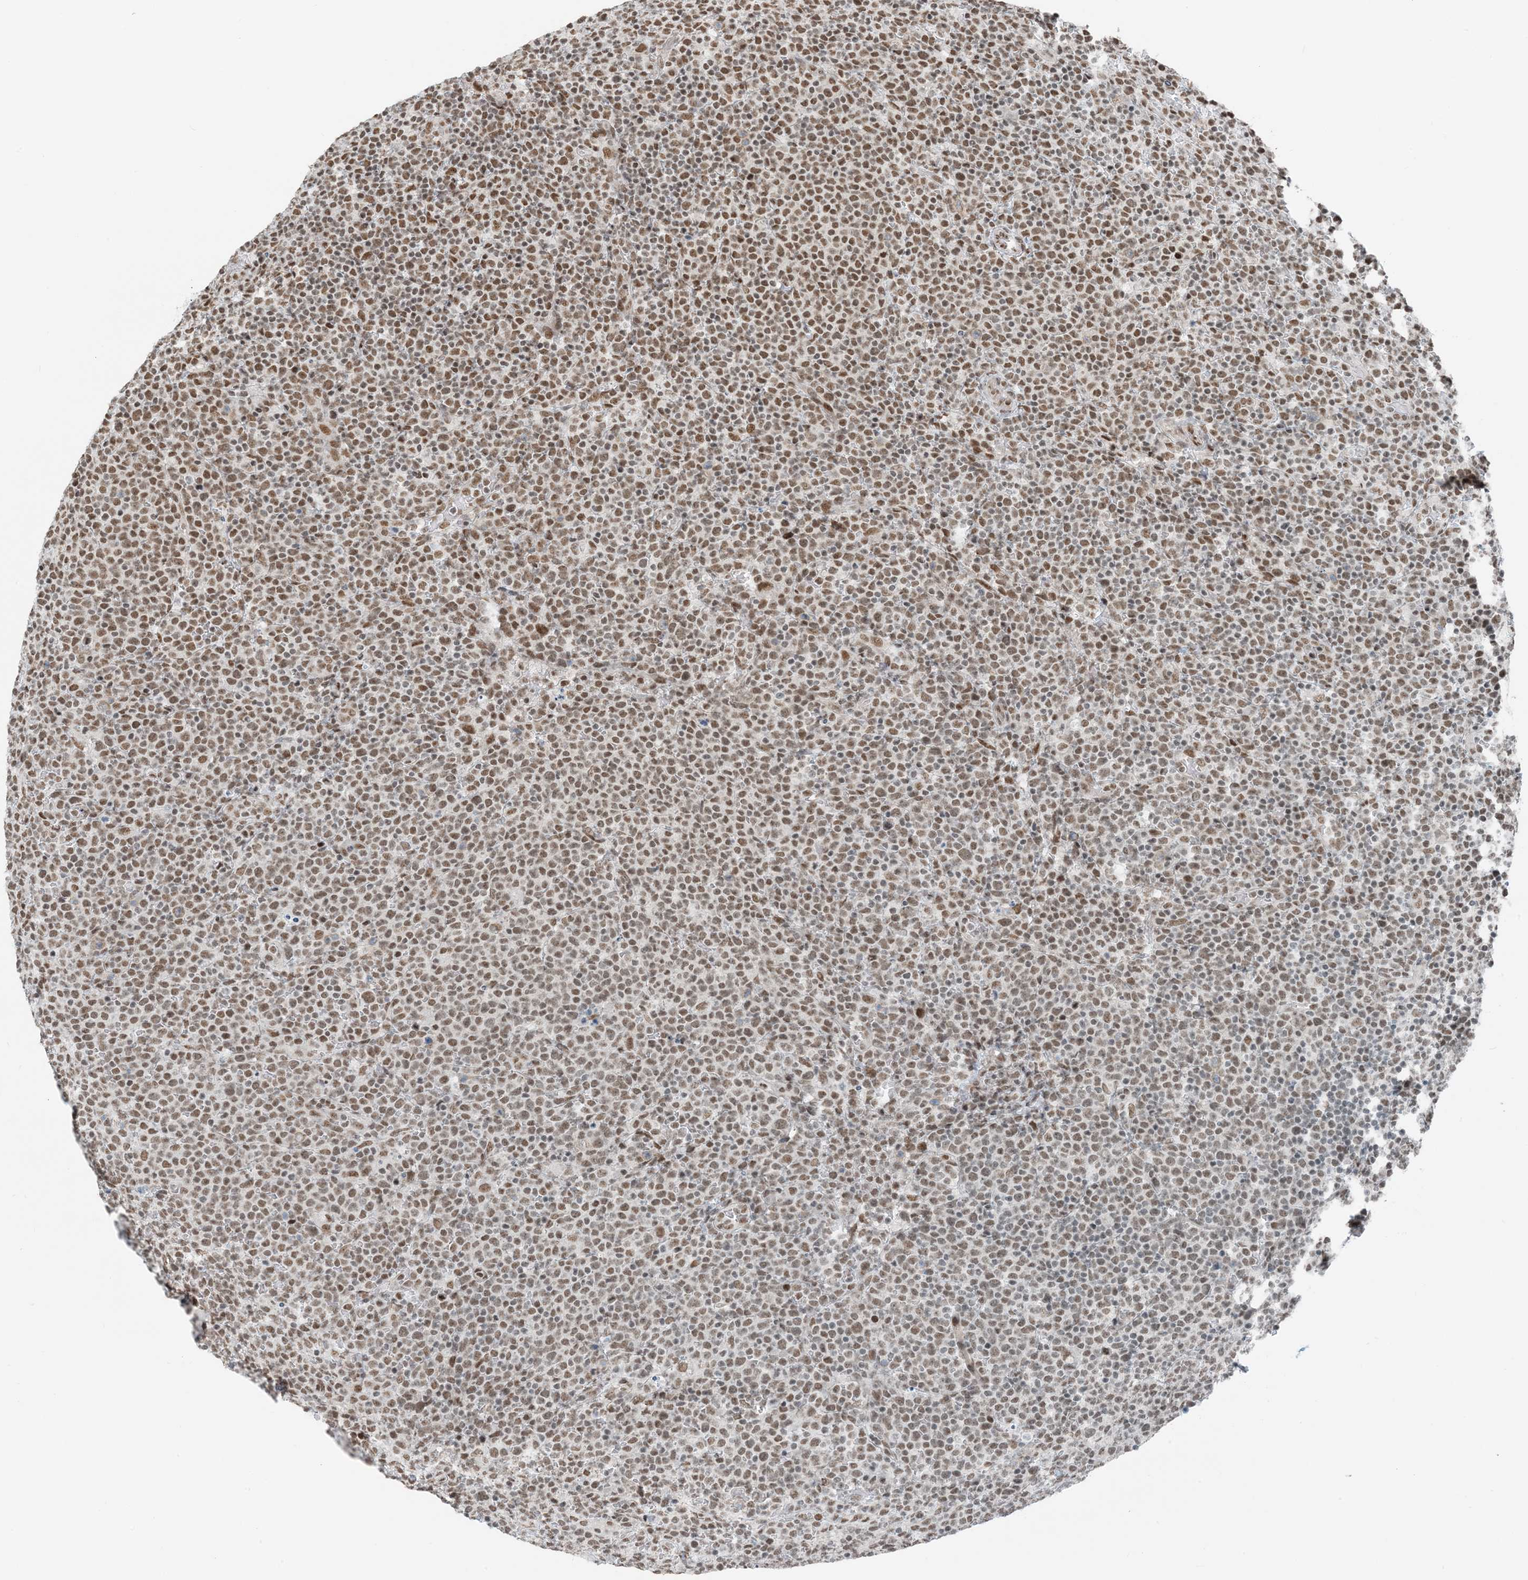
{"staining": {"intensity": "moderate", "quantity": ">75%", "location": "nuclear"}, "tissue": "lymphoma", "cell_type": "Tumor cells", "image_type": "cancer", "snomed": [{"axis": "morphology", "description": "Malignant lymphoma, non-Hodgkin's type, High grade"}, {"axis": "topography", "description": "Lymph node"}], "caption": "Immunohistochemical staining of malignant lymphoma, non-Hodgkin's type (high-grade) exhibits moderate nuclear protein expression in approximately >75% of tumor cells.", "gene": "ZNF500", "patient": {"sex": "male", "age": 61}}